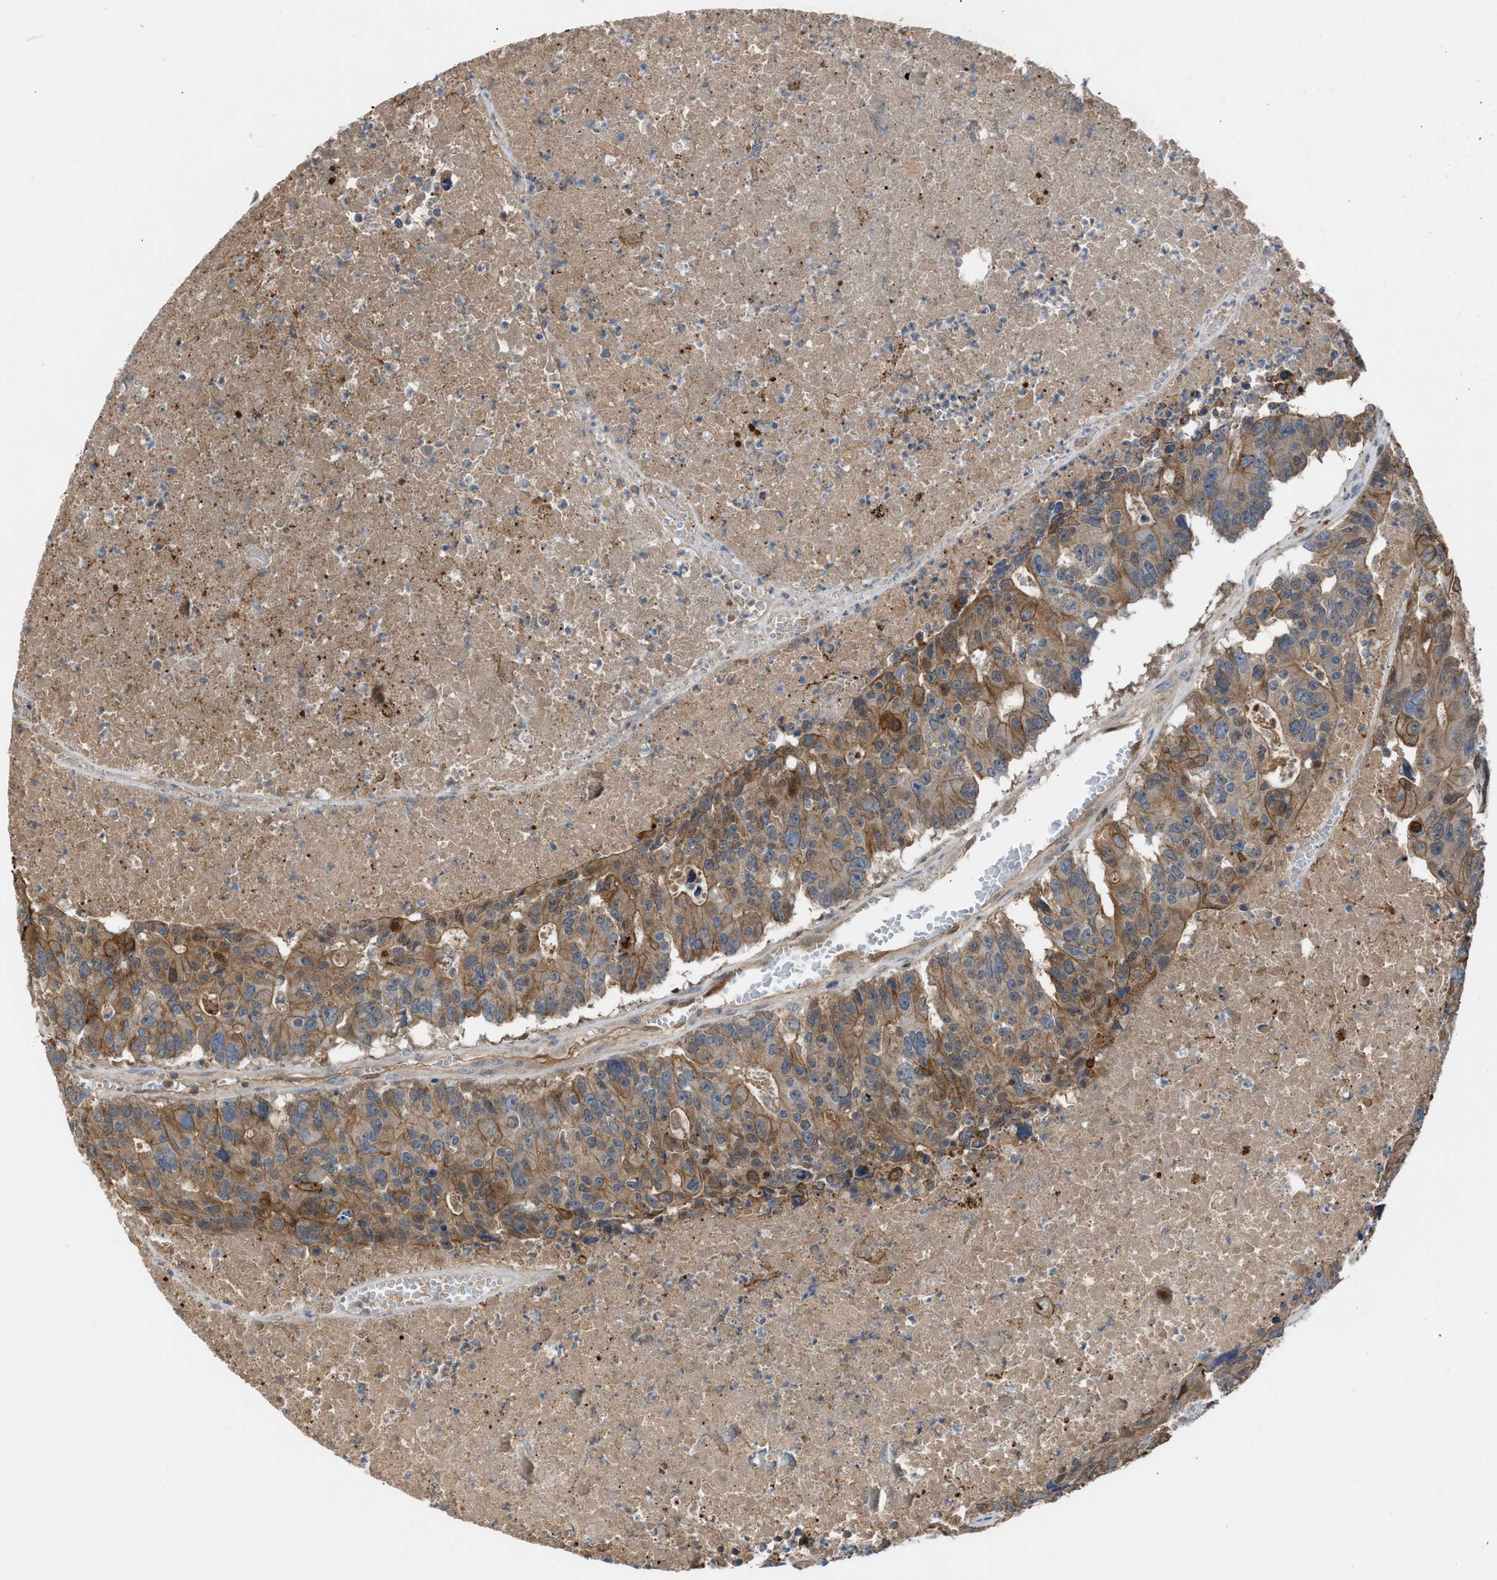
{"staining": {"intensity": "moderate", "quantity": ">75%", "location": "cytoplasmic/membranous"}, "tissue": "colorectal cancer", "cell_type": "Tumor cells", "image_type": "cancer", "snomed": [{"axis": "morphology", "description": "Adenocarcinoma, NOS"}, {"axis": "topography", "description": "Colon"}], "caption": "This is a histology image of immunohistochemistry (IHC) staining of colorectal adenocarcinoma, which shows moderate expression in the cytoplasmic/membranous of tumor cells.", "gene": "TPK1", "patient": {"sex": "male", "age": 87}}